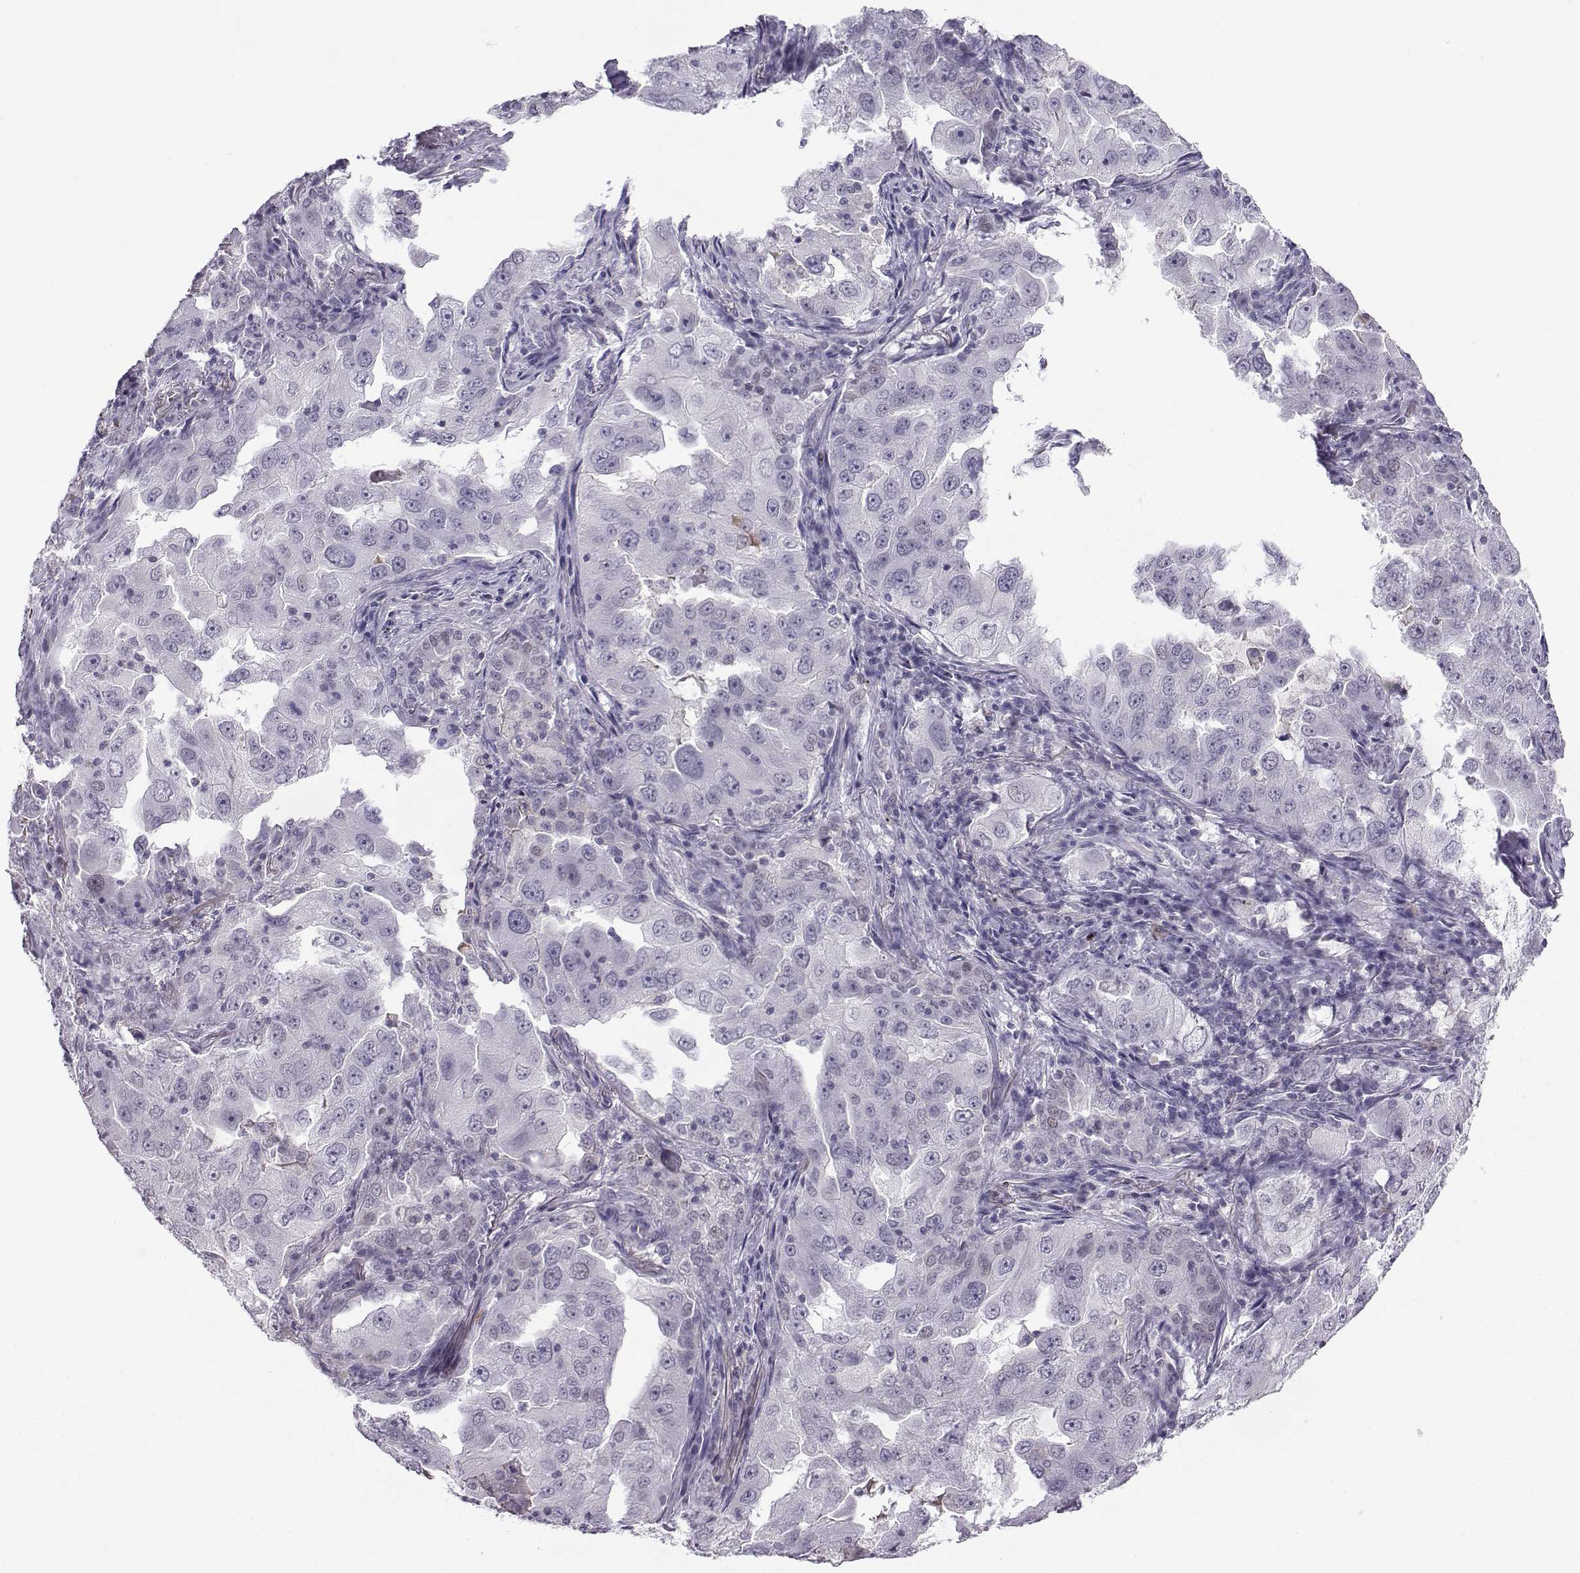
{"staining": {"intensity": "negative", "quantity": "none", "location": "none"}, "tissue": "lung cancer", "cell_type": "Tumor cells", "image_type": "cancer", "snomed": [{"axis": "morphology", "description": "Adenocarcinoma, NOS"}, {"axis": "topography", "description": "Lung"}], "caption": "Image shows no significant protein positivity in tumor cells of lung cancer. (DAB (3,3'-diaminobenzidine) immunohistochemistry (IHC) visualized using brightfield microscopy, high magnification).", "gene": "LHX1", "patient": {"sex": "female", "age": 61}}